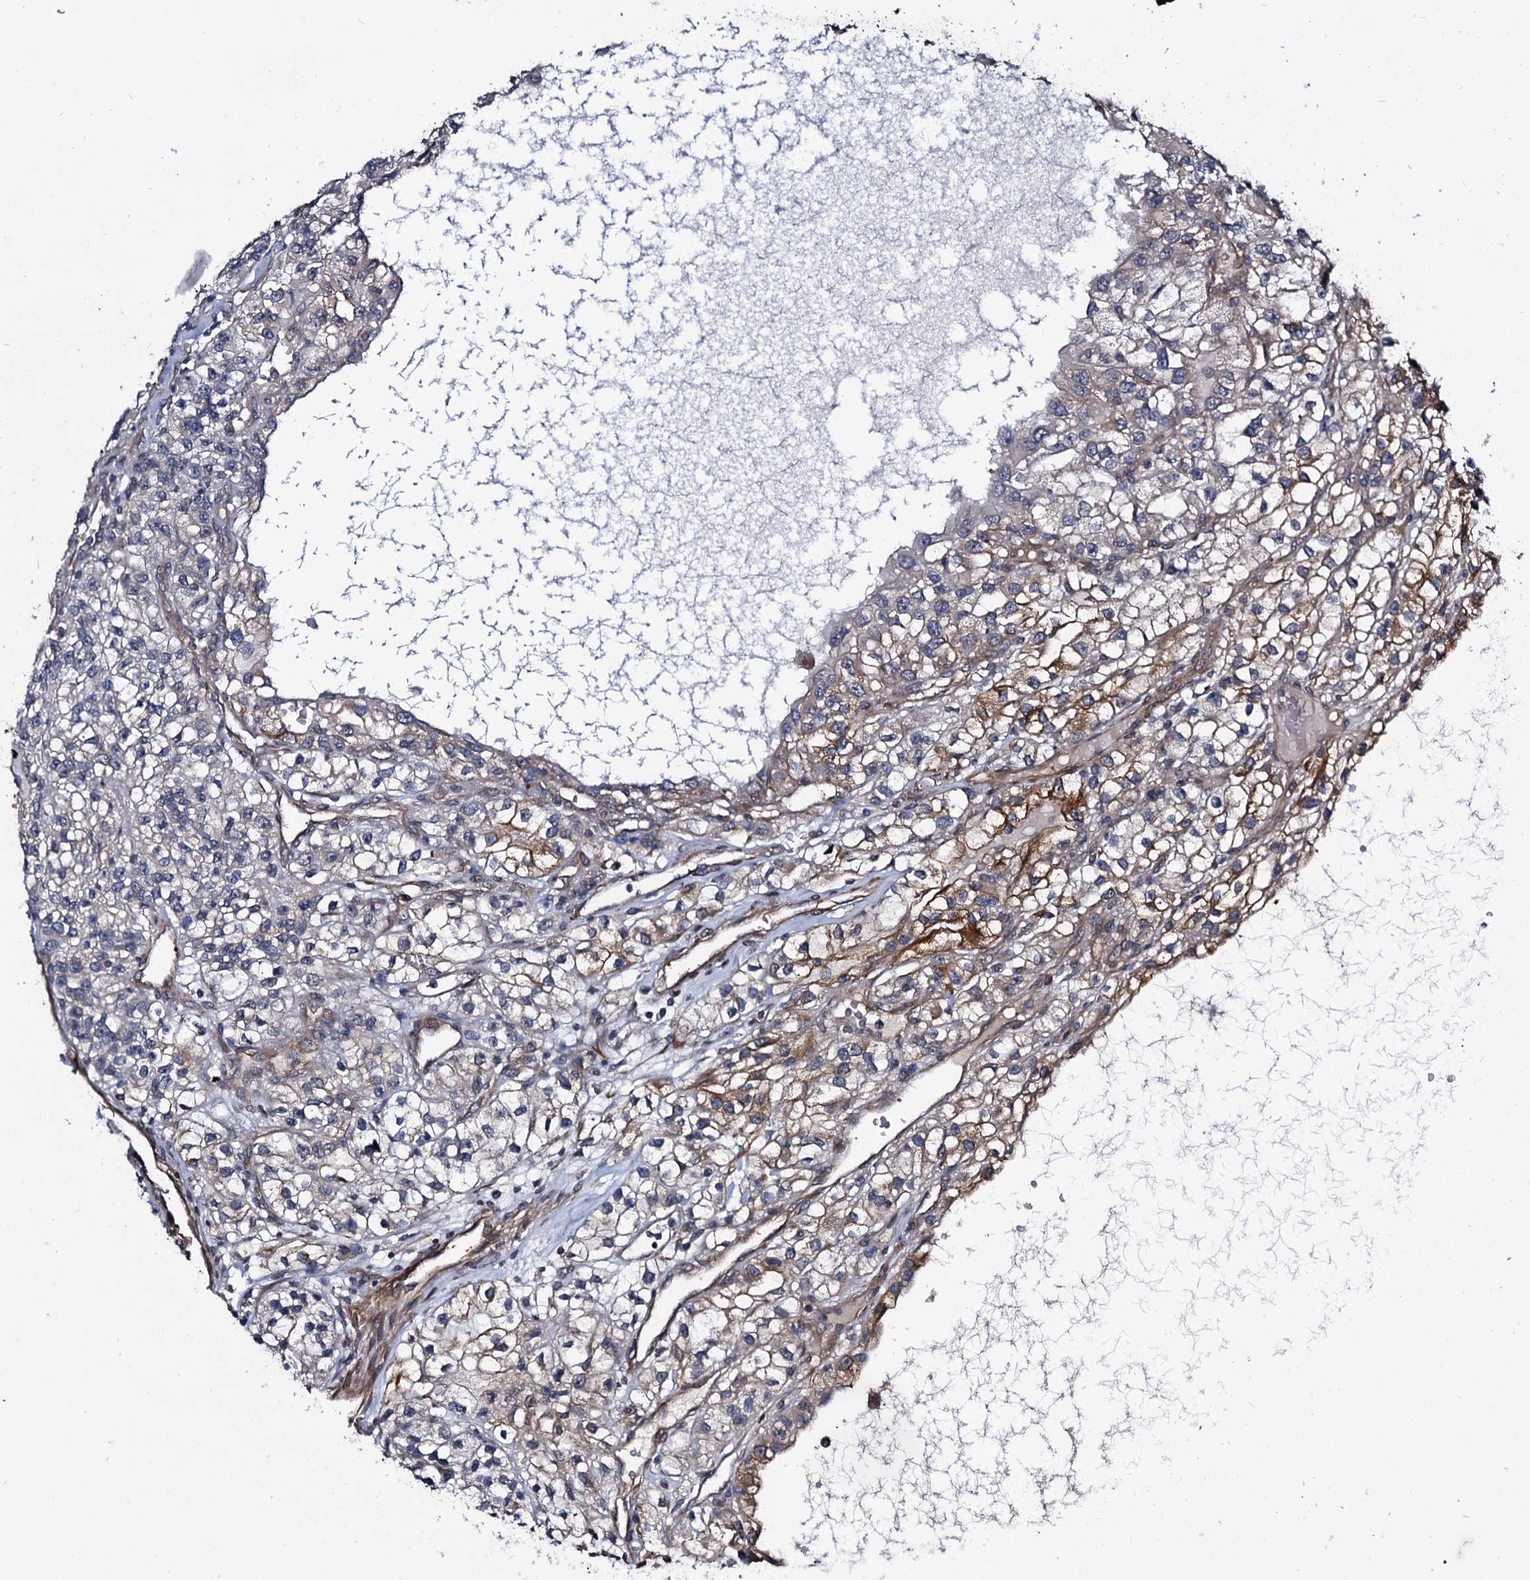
{"staining": {"intensity": "weak", "quantity": "25%-75%", "location": "cytoplasmic/membranous"}, "tissue": "renal cancer", "cell_type": "Tumor cells", "image_type": "cancer", "snomed": [{"axis": "morphology", "description": "Adenocarcinoma, NOS"}, {"axis": "topography", "description": "Kidney"}], "caption": "High-magnification brightfield microscopy of adenocarcinoma (renal) stained with DAB (brown) and counterstained with hematoxylin (blue). tumor cells exhibit weak cytoplasmic/membranous positivity is identified in about25%-75% of cells. (IHC, brightfield microscopy, high magnification).", "gene": "ARHGAP42", "patient": {"sex": "female", "age": 57}}